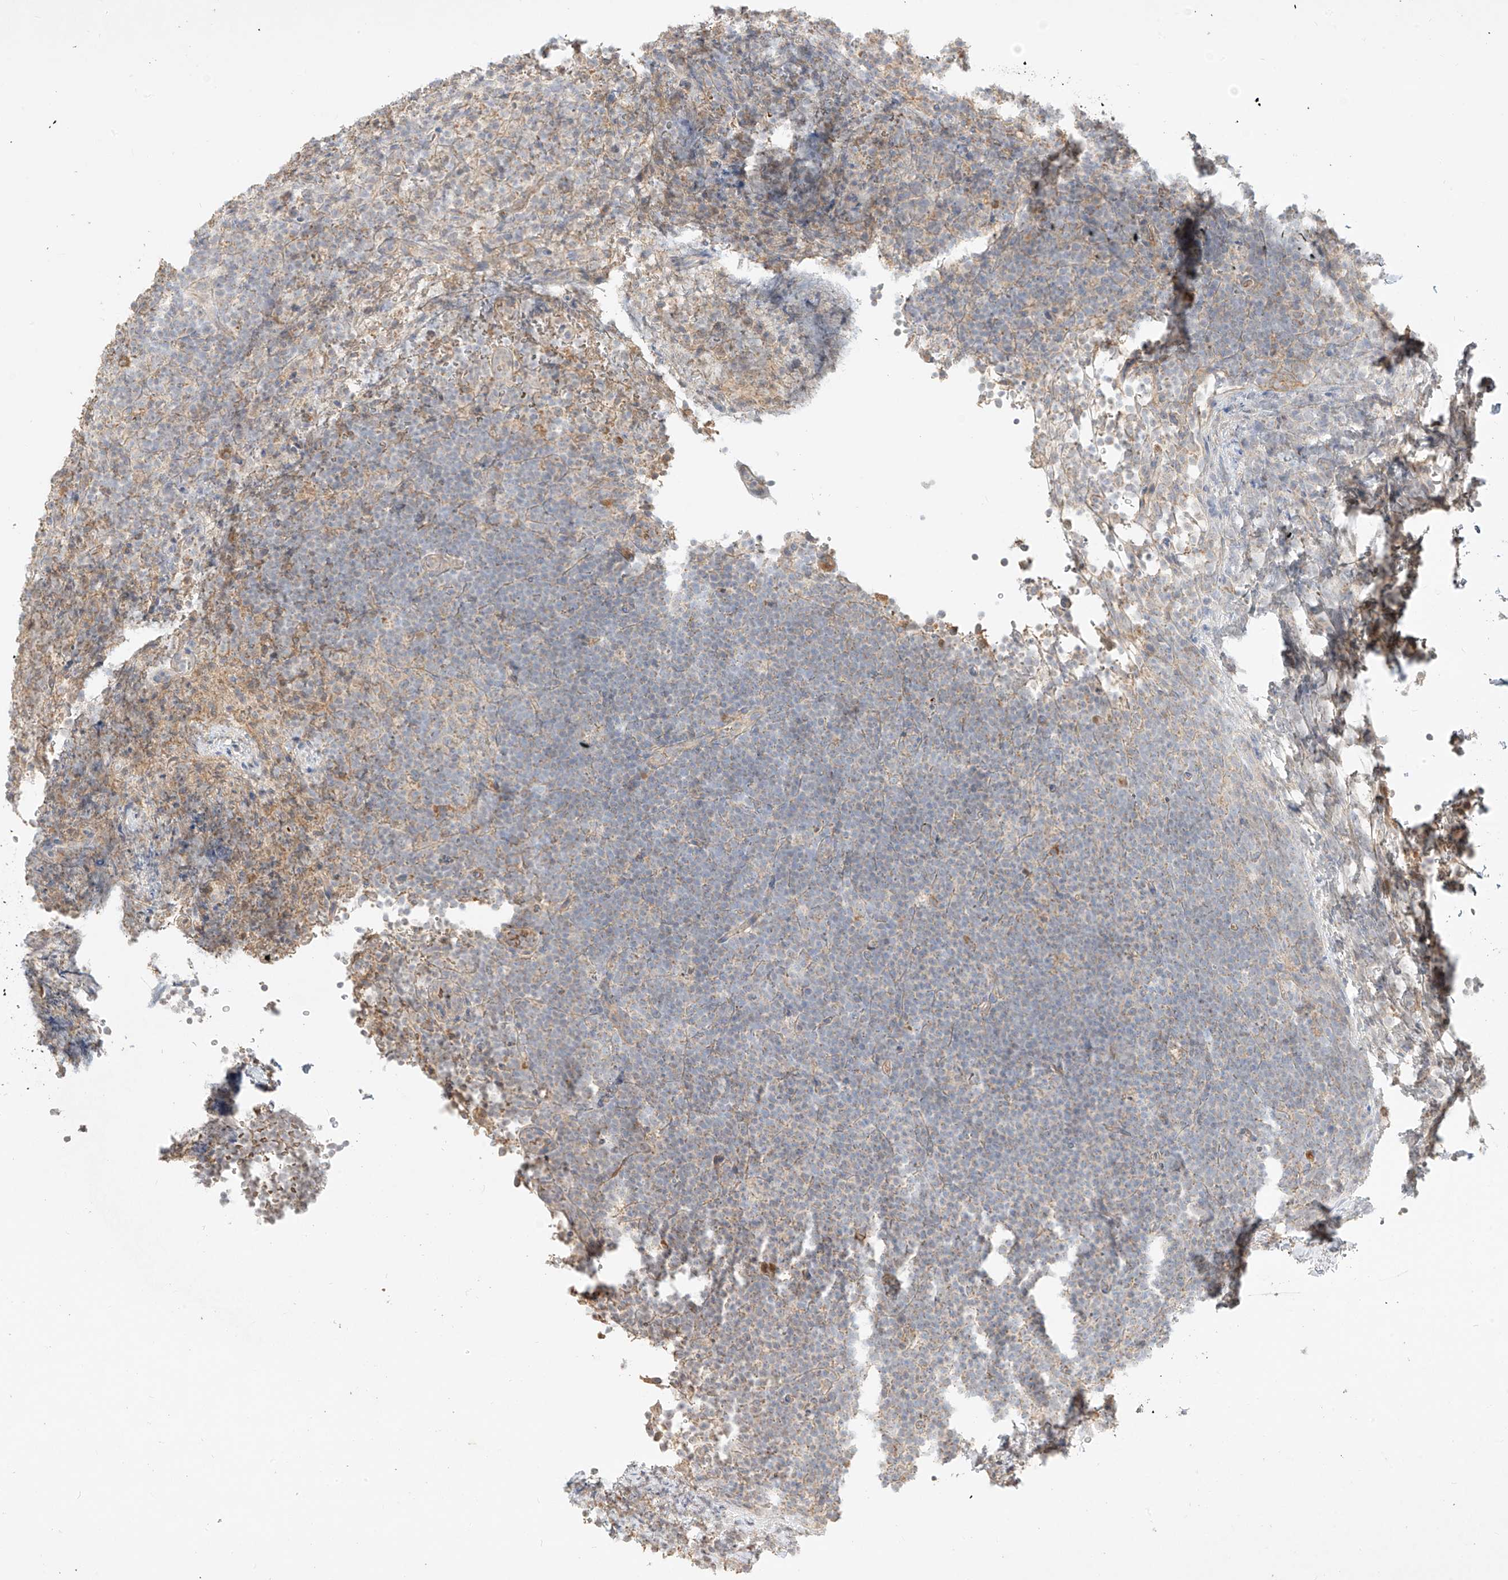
{"staining": {"intensity": "negative", "quantity": "none", "location": "none"}, "tissue": "lymphoma", "cell_type": "Tumor cells", "image_type": "cancer", "snomed": [{"axis": "morphology", "description": "Malignant lymphoma, non-Hodgkin's type, High grade"}, {"axis": "topography", "description": "Lymph node"}], "caption": "Immunohistochemistry (IHC) histopathology image of neoplastic tissue: malignant lymphoma, non-Hodgkin's type (high-grade) stained with DAB (3,3'-diaminobenzidine) displays no significant protein expression in tumor cells. (DAB immunohistochemistry (IHC), high magnification).", "gene": "KPNA7", "patient": {"sex": "male", "age": 13}}